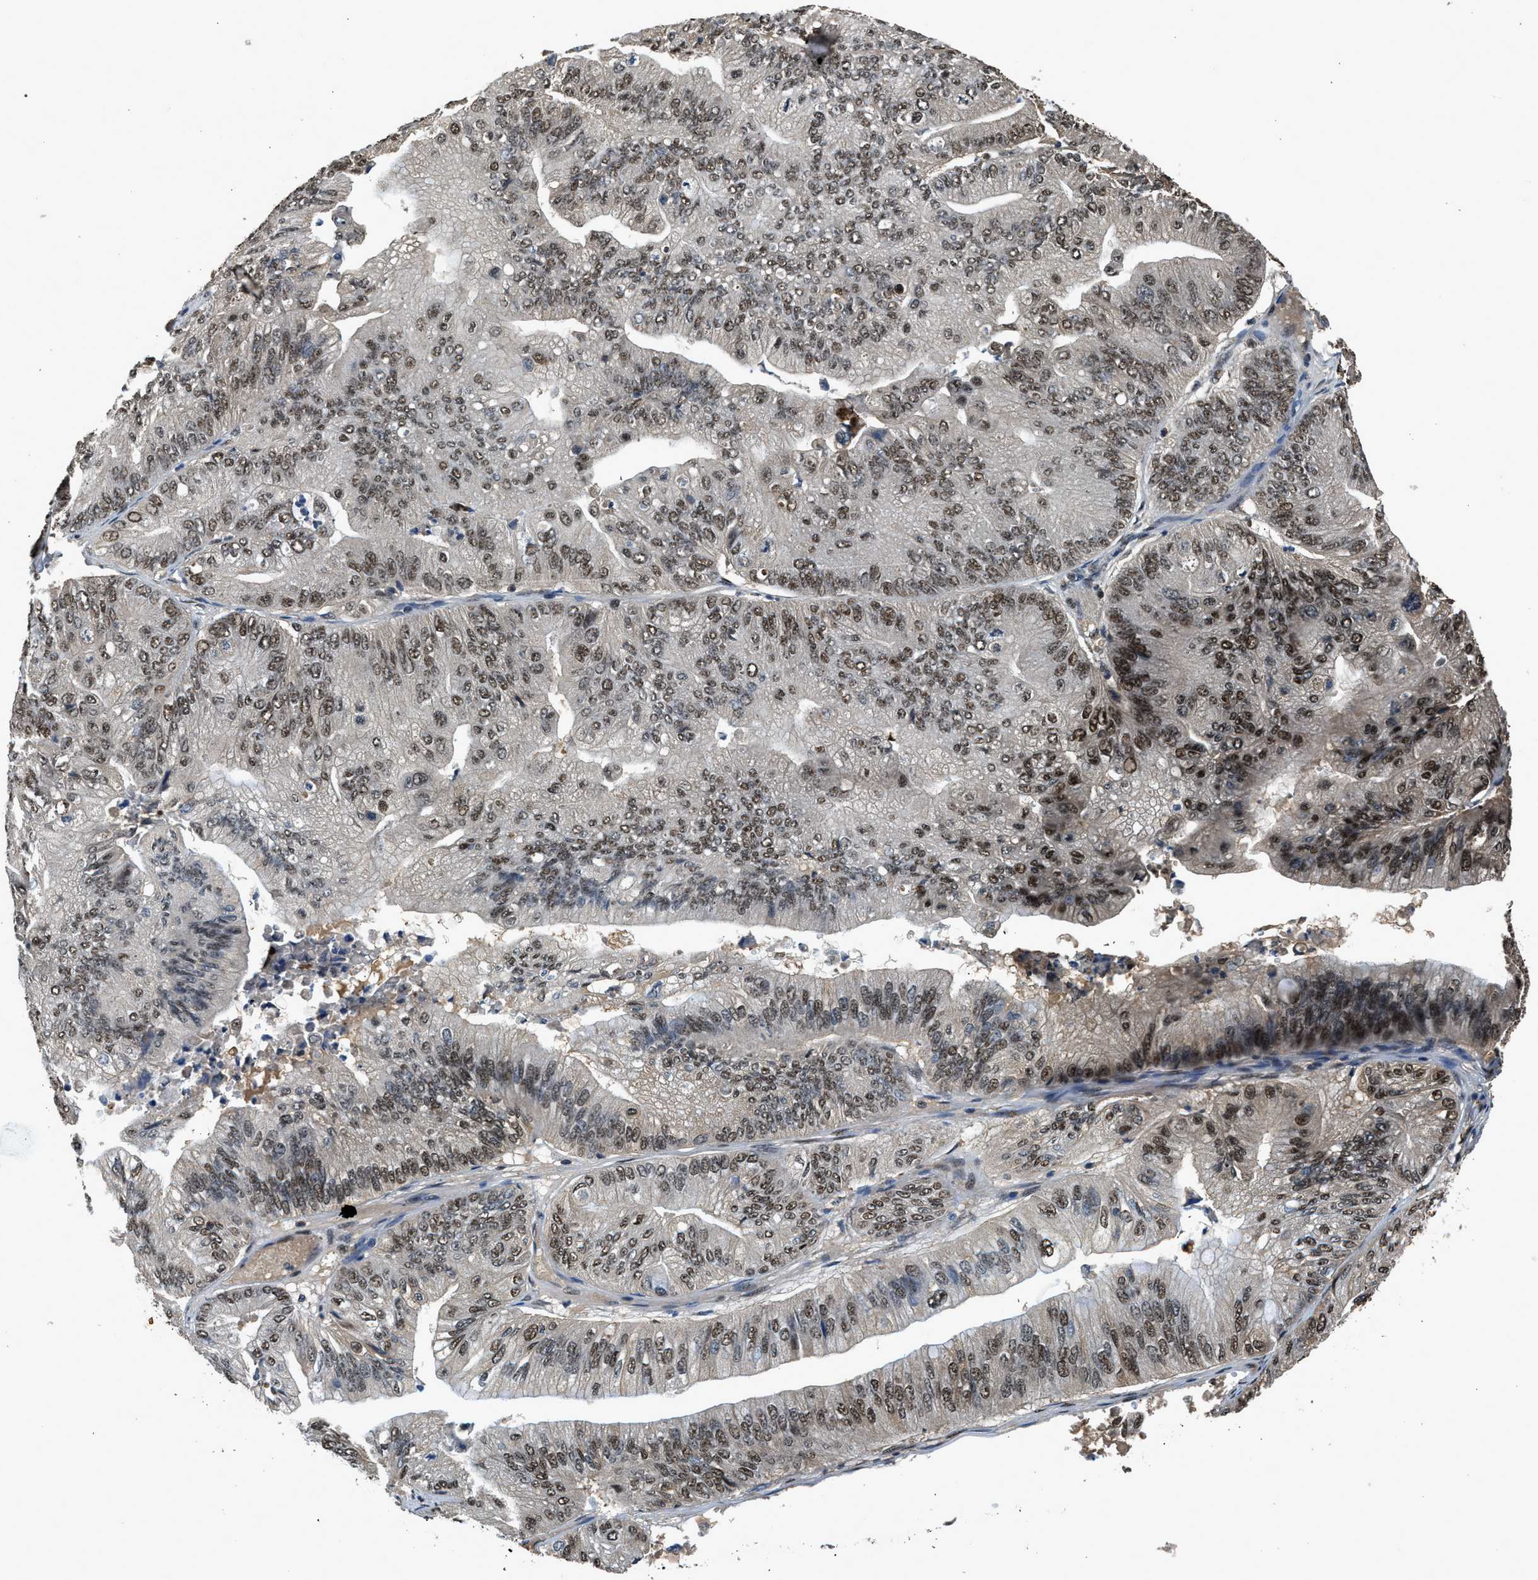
{"staining": {"intensity": "moderate", "quantity": ">75%", "location": "nuclear"}, "tissue": "ovarian cancer", "cell_type": "Tumor cells", "image_type": "cancer", "snomed": [{"axis": "morphology", "description": "Cystadenocarcinoma, mucinous, NOS"}, {"axis": "topography", "description": "Ovary"}], "caption": "Ovarian mucinous cystadenocarcinoma stained with DAB IHC displays medium levels of moderate nuclear staining in approximately >75% of tumor cells. The staining is performed using DAB (3,3'-diaminobenzidine) brown chromogen to label protein expression. The nuclei are counter-stained blue using hematoxylin.", "gene": "SLC15A4", "patient": {"sex": "female", "age": 61}}